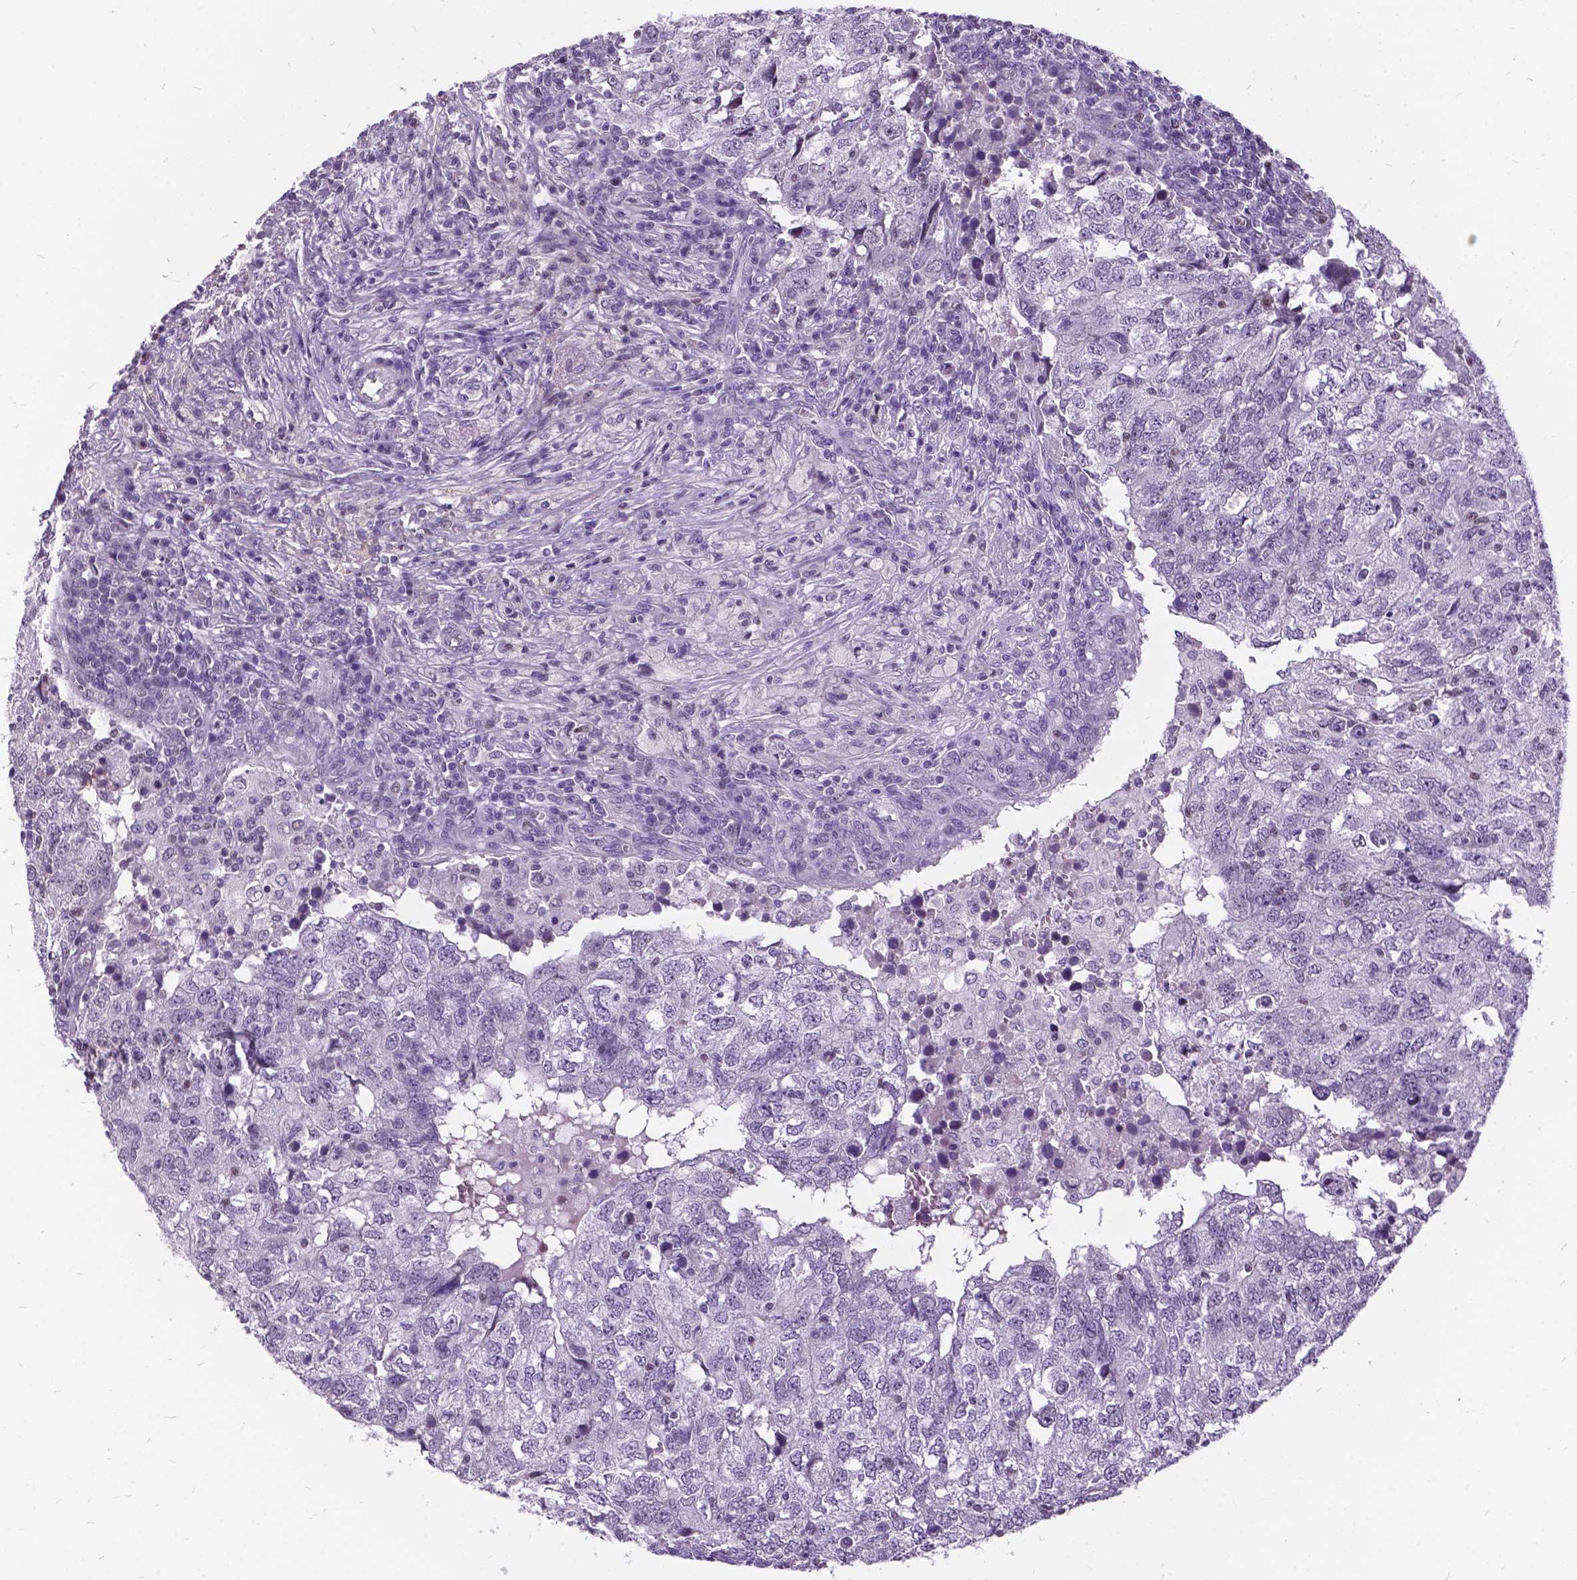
{"staining": {"intensity": "negative", "quantity": "none", "location": "none"}, "tissue": "breast cancer", "cell_type": "Tumor cells", "image_type": "cancer", "snomed": [{"axis": "morphology", "description": "Duct carcinoma"}, {"axis": "topography", "description": "Breast"}], "caption": "Immunohistochemical staining of human breast cancer displays no significant staining in tumor cells.", "gene": "DPF3", "patient": {"sex": "female", "age": 30}}